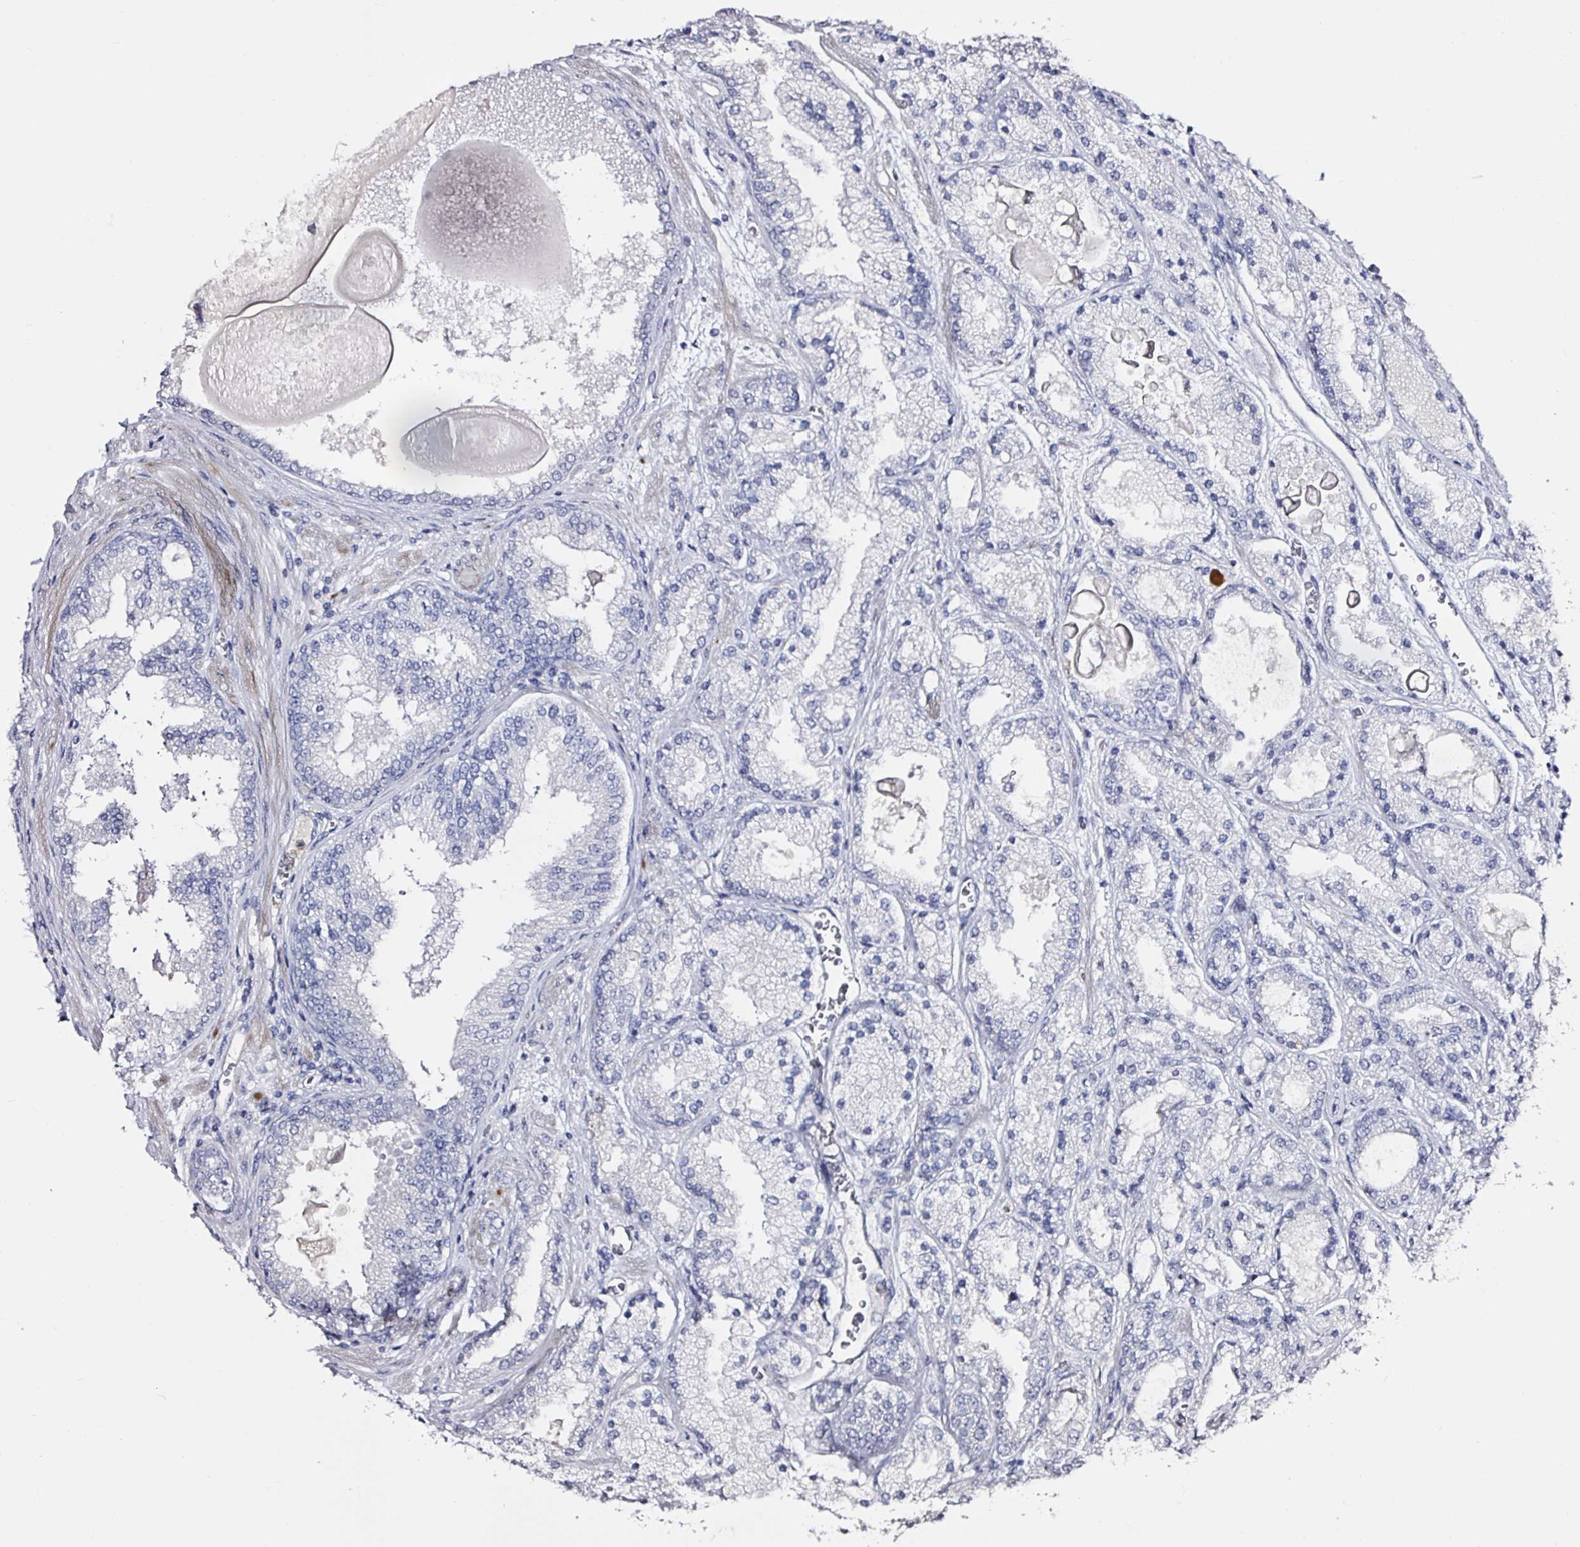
{"staining": {"intensity": "negative", "quantity": "none", "location": "none"}, "tissue": "prostate cancer", "cell_type": "Tumor cells", "image_type": "cancer", "snomed": [{"axis": "morphology", "description": "Adenocarcinoma, High grade"}, {"axis": "topography", "description": "Prostate"}], "caption": "Image shows no protein staining in tumor cells of prostate cancer tissue.", "gene": "ACSBG2", "patient": {"sex": "male", "age": 67}}